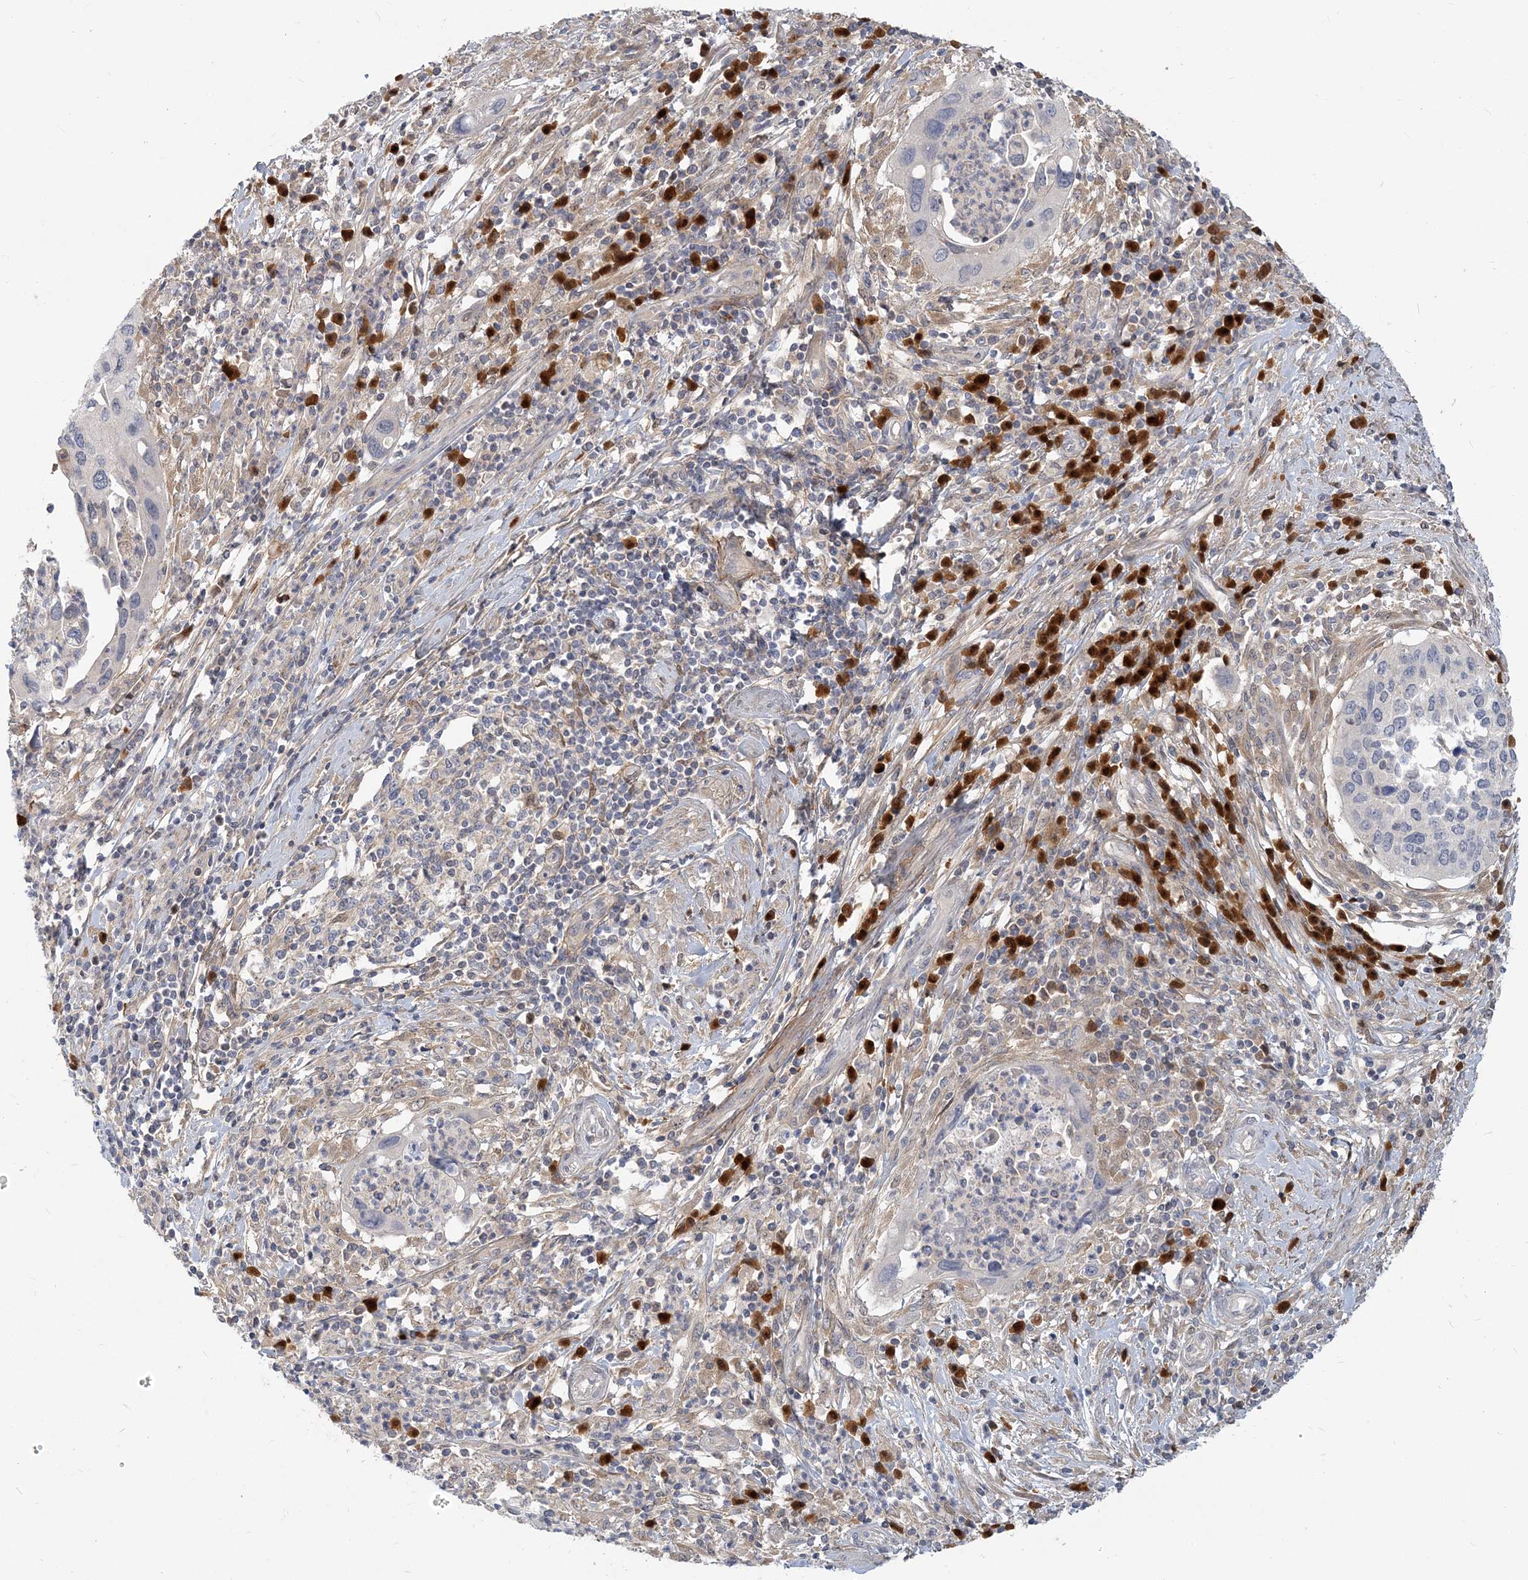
{"staining": {"intensity": "negative", "quantity": "none", "location": "none"}, "tissue": "cervical cancer", "cell_type": "Tumor cells", "image_type": "cancer", "snomed": [{"axis": "morphology", "description": "Squamous cell carcinoma, NOS"}, {"axis": "topography", "description": "Cervix"}], "caption": "Cervical cancer was stained to show a protein in brown. There is no significant staining in tumor cells.", "gene": "GMPPA", "patient": {"sex": "female", "age": 38}}